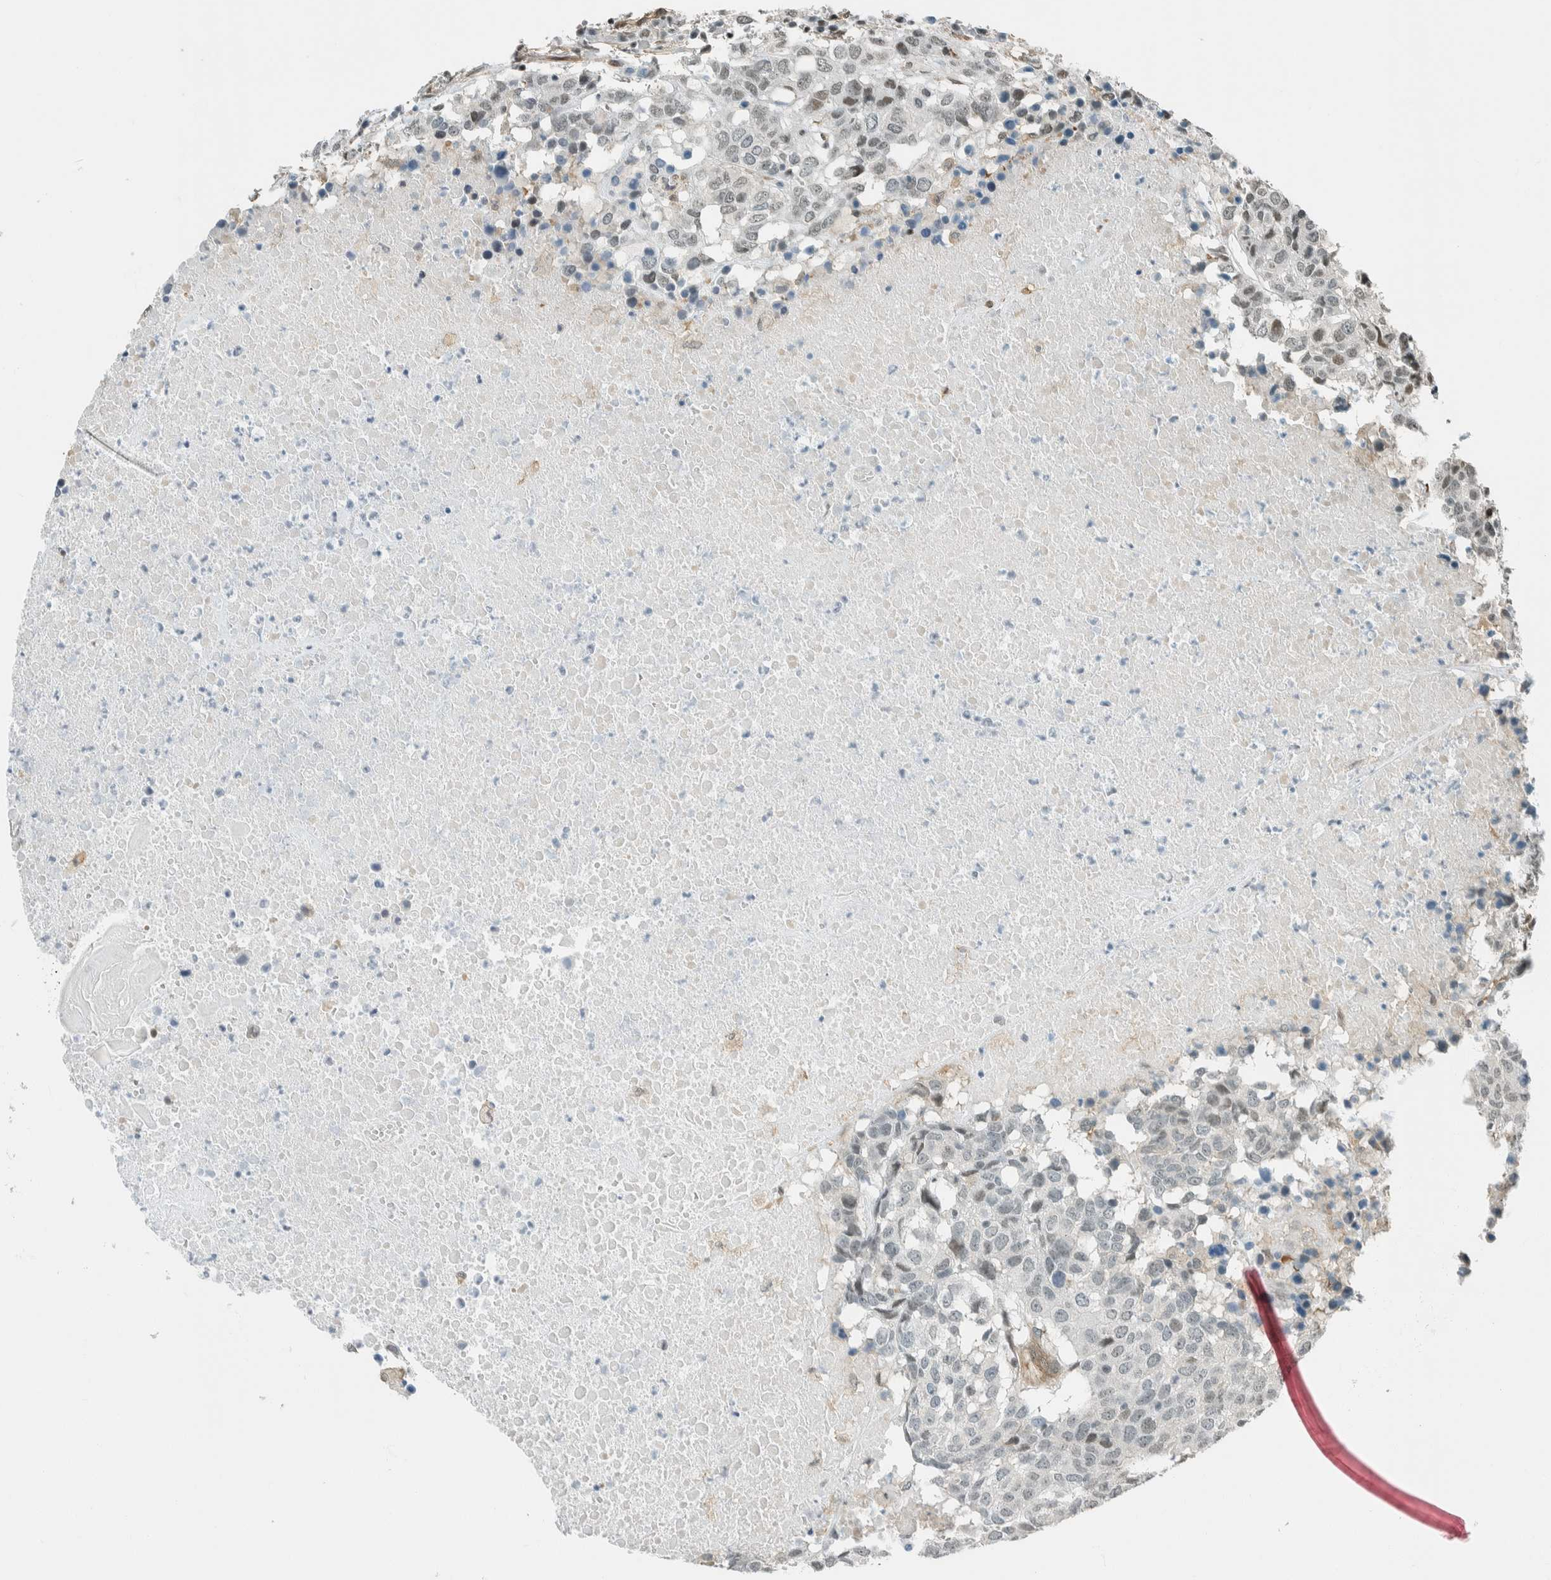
{"staining": {"intensity": "weak", "quantity": "<25%", "location": "nuclear"}, "tissue": "head and neck cancer", "cell_type": "Tumor cells", "image_type": "cancer", "snomed": [{"axis": "morphology", "description": "Squamous cell carcinoma, NOS"}, {"axis": "topography", "description": "Head-Neck"}], "caption": "Protein analysis of head and neck squamous cell carcinoma exhibits no significant positivity in tumor cells.", "gene": "NIBAN2", "patient": {"sex": "male", "age": 66}}